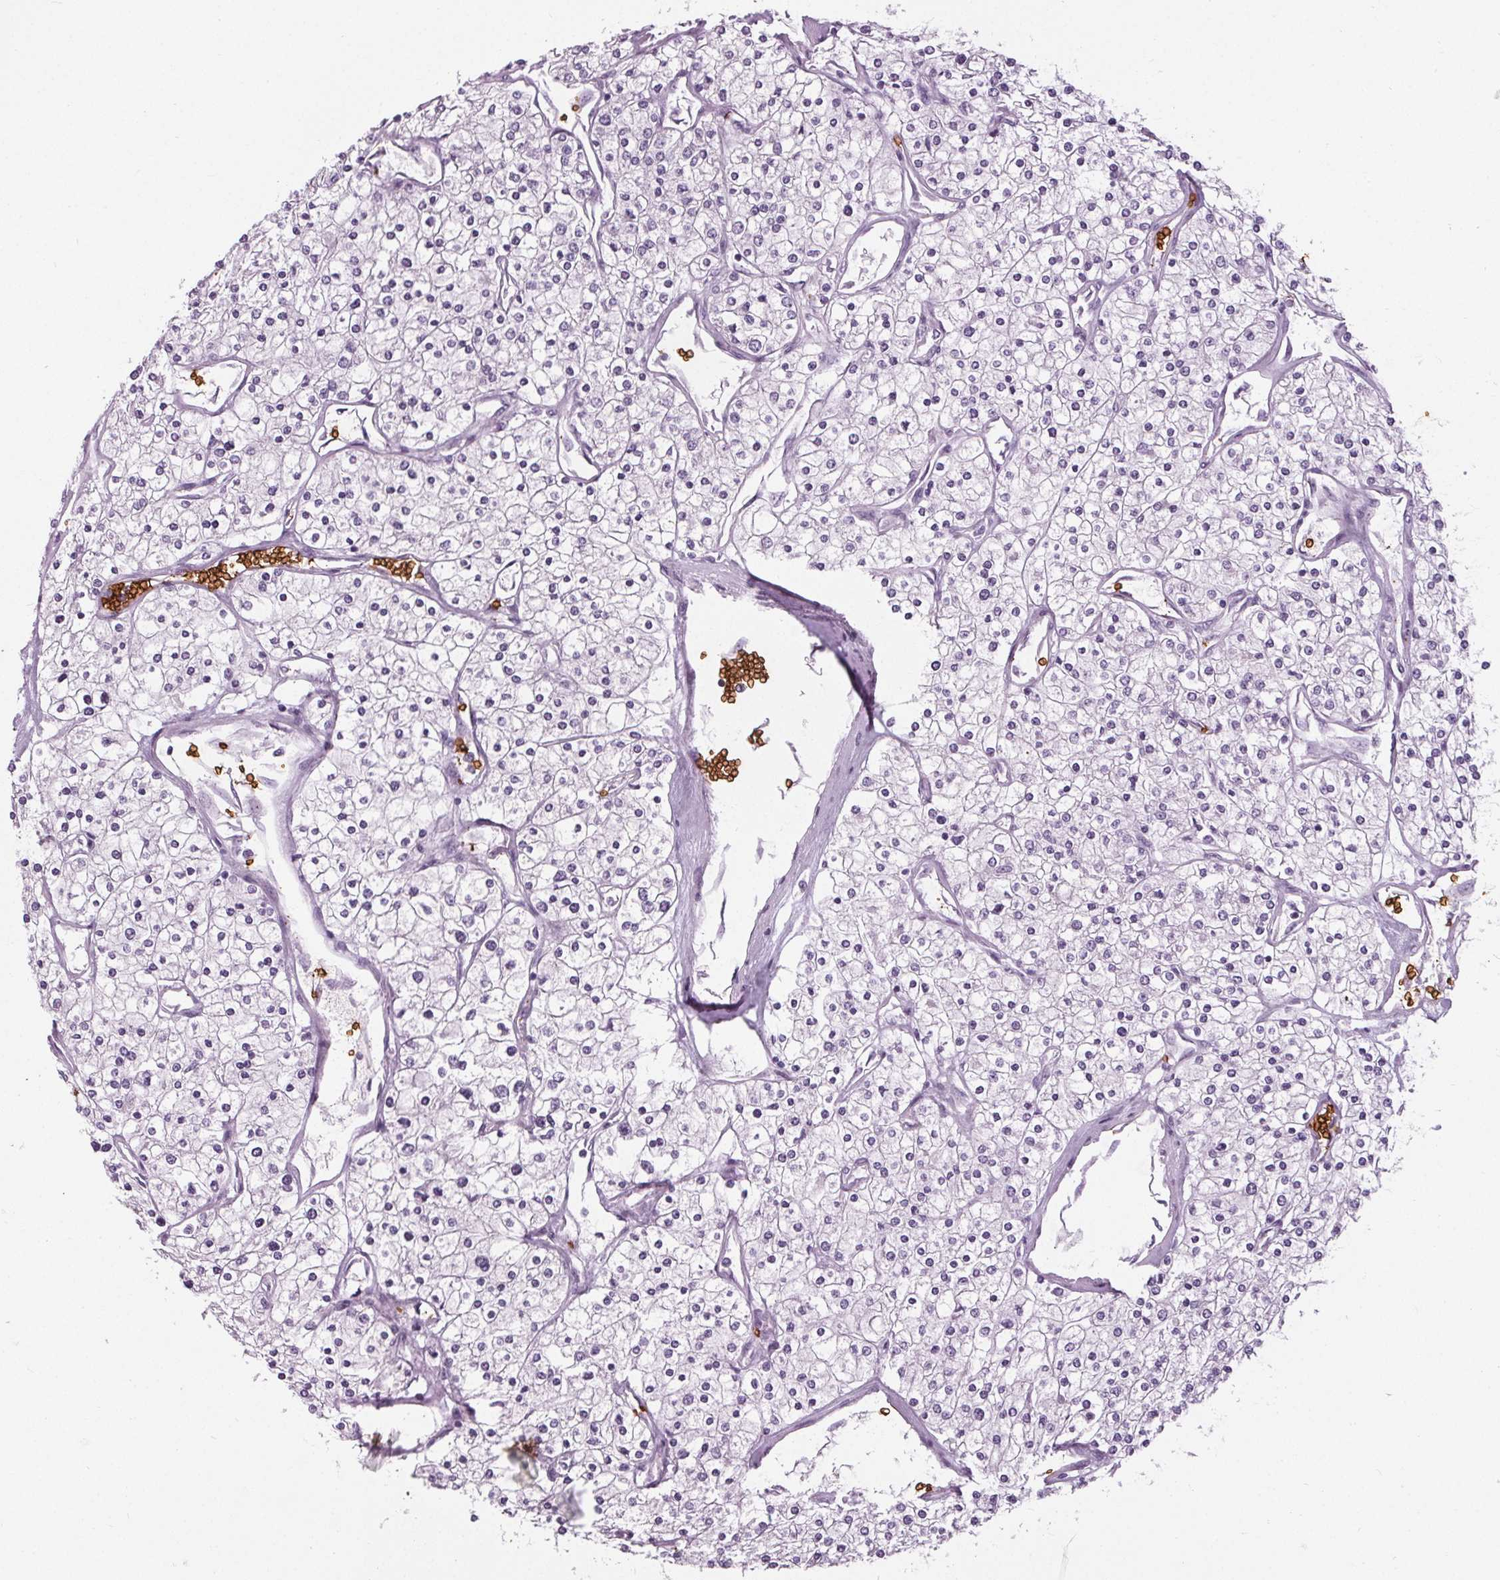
{"staining": {"intensity": "negative", "quantity": "none", "location": "none"}, "tissue": "renal cancer", "cell_type": "Tumor cells", "image_type": "cancer", "snomed": [{"axis": "morphology", "description": "Adenocarcinoma, NOS"}, {"axis": "topography", "description": "Kidney"}], "caption": "The micrograph exhibits no staining of tumor cells in adenocarcinoma (renal). Nuclei are stained in blue.", "gene": "SLC4A1", "patient": {"sex": "male", "age": 80}}